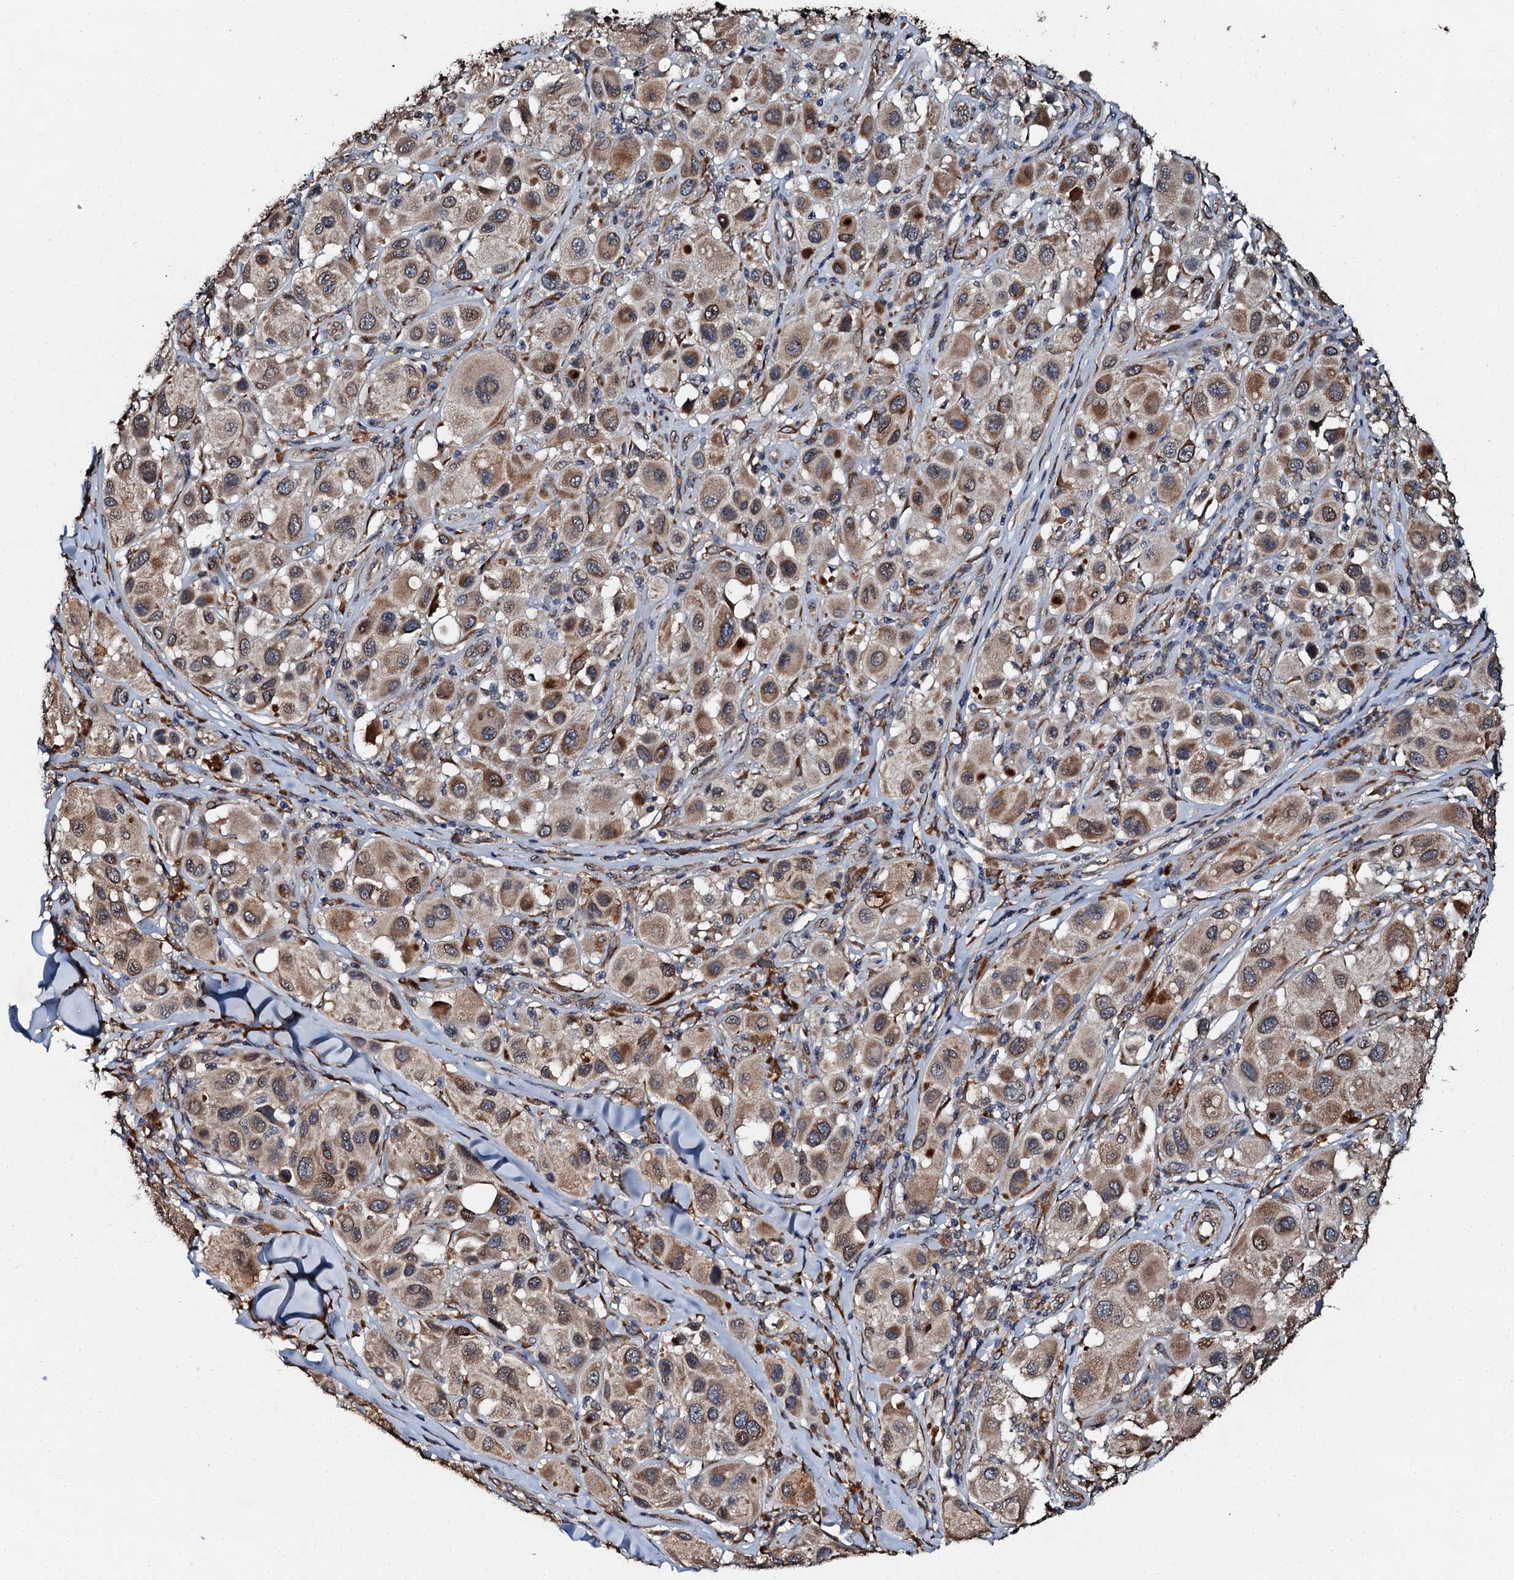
{"staining": {"intensity": "moderate", "quantity": ">75%", "location": "cytoplasmic/membranous,nuclear"}, "tissue": "melanoma", "cell_type": "Tumor cells", "image_type": "cancer", "snomed": [{"axis": "morphology", "description": "Malignant melanoma, Metastatic site"}, {"axis": "topography", "description": "Skin"}], "caption": "Immunohistochemistry photomicrograph of melanoma stained for a protein (brown), which displays medium levels of moderate cytoplasmic/membranous and nuclear positivity in about >75% of tumor cells.", "gene": "ADAMTS10", "patient": {"sex": "male", "age": 41}}